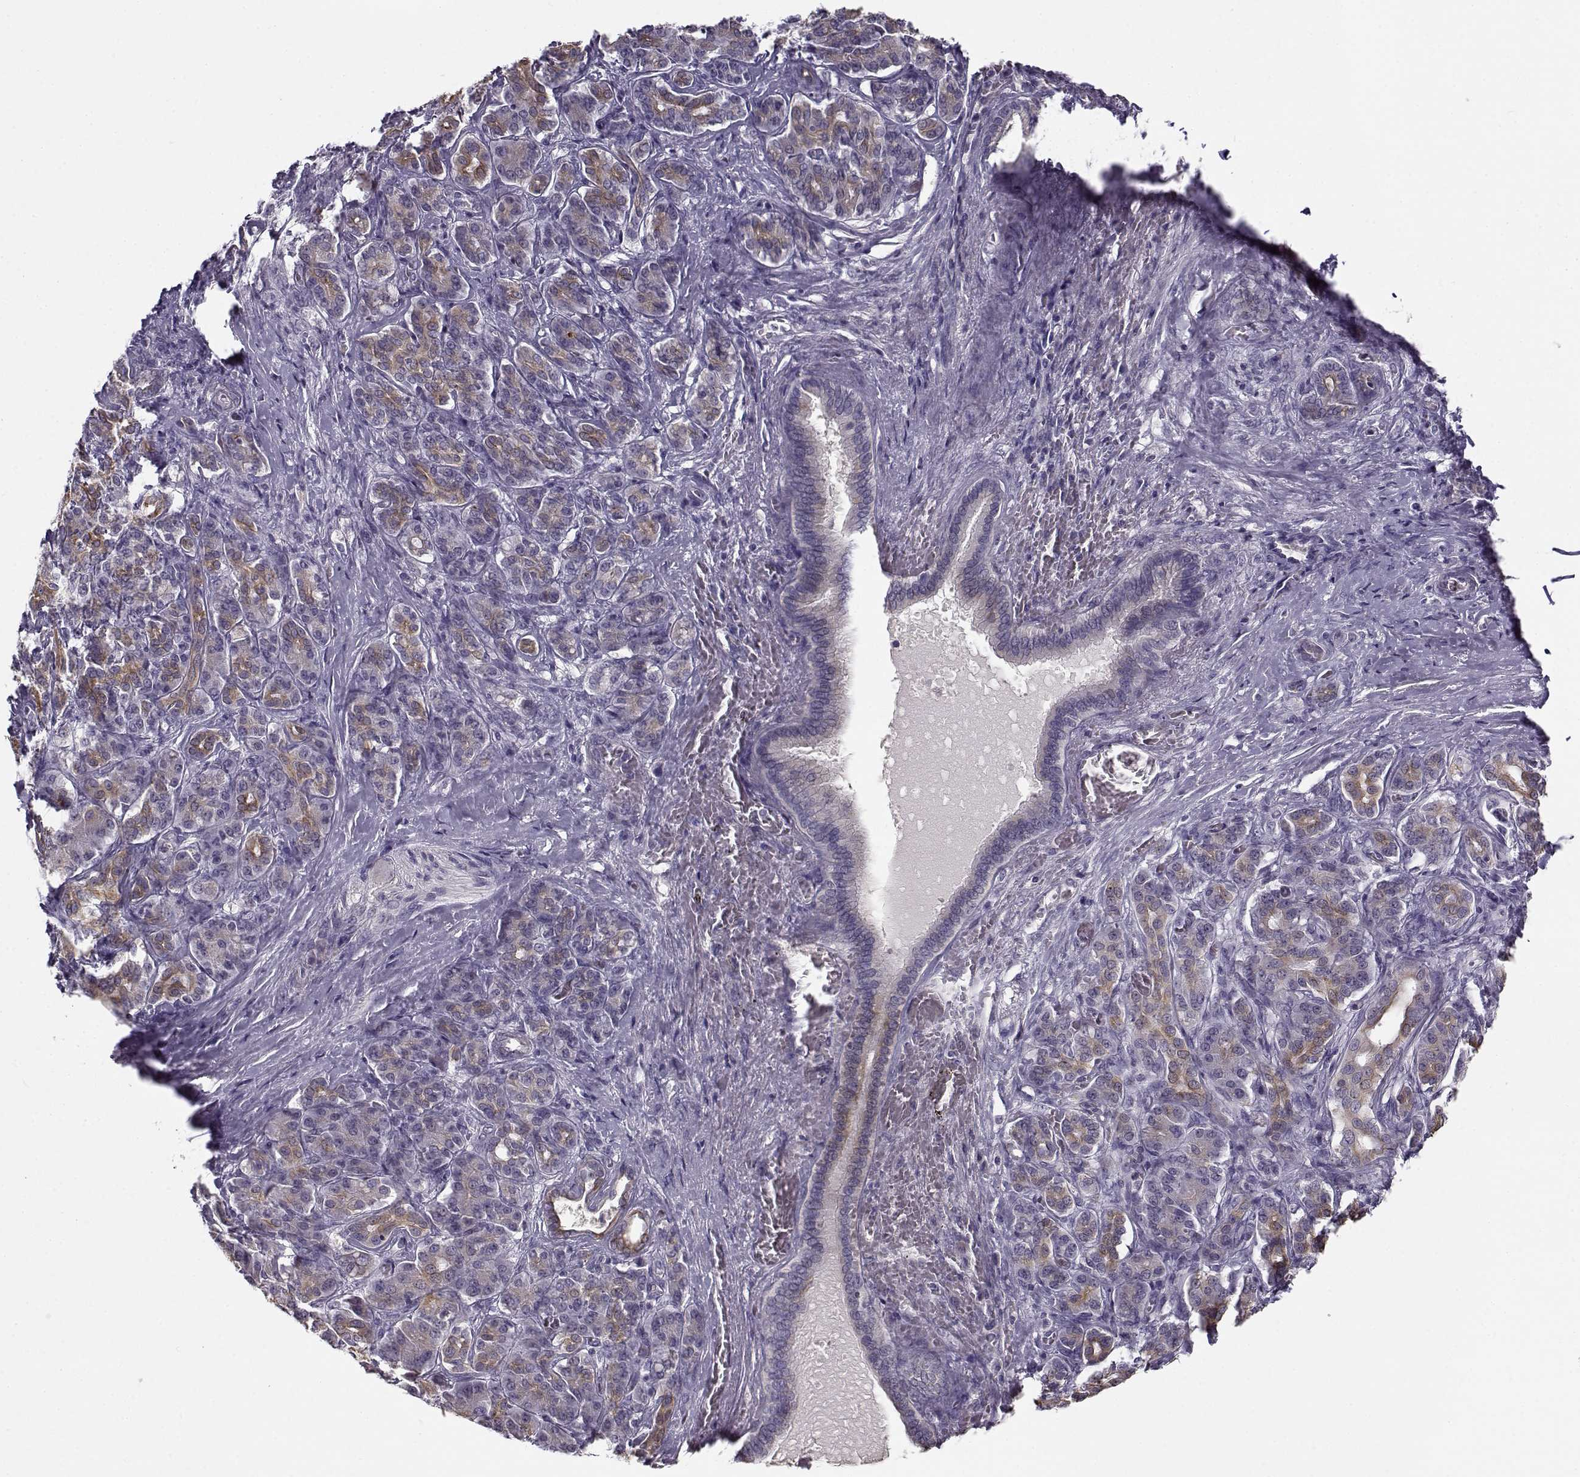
{"staining": {"intensity": "moderate", "quantity": "25%-75%", "location": "cytoplasmic/membranous"}, "tissue": "pancreatic cancer", "cell_type": "Tumor cells", "image_type": "cancer", "snomed": [{"axis": "morphology", "description": "Normal tissue, NOS"}, {"axis": "morphology", "description": "Inflammation, NOS"}, {"axis": "morphology", "description": "Adenocarcinoma, NOS"}, {"axis": "topography", "description": "Pancreas"}], "caption": "IHC (DAB) staining of pancreatic adenocarcinoma displays moderate cytoplasmic/membranous protein expression in about 25%-75% of tumor cells. The staining is performed using DAB (3,3'-diaminobenzidine) brown chromogen to label protein expression. The nuclei are counter-stained blue using hematoxylin.", "gene": "TMEM145", "patient": {"sex": "male", "age": 57}}